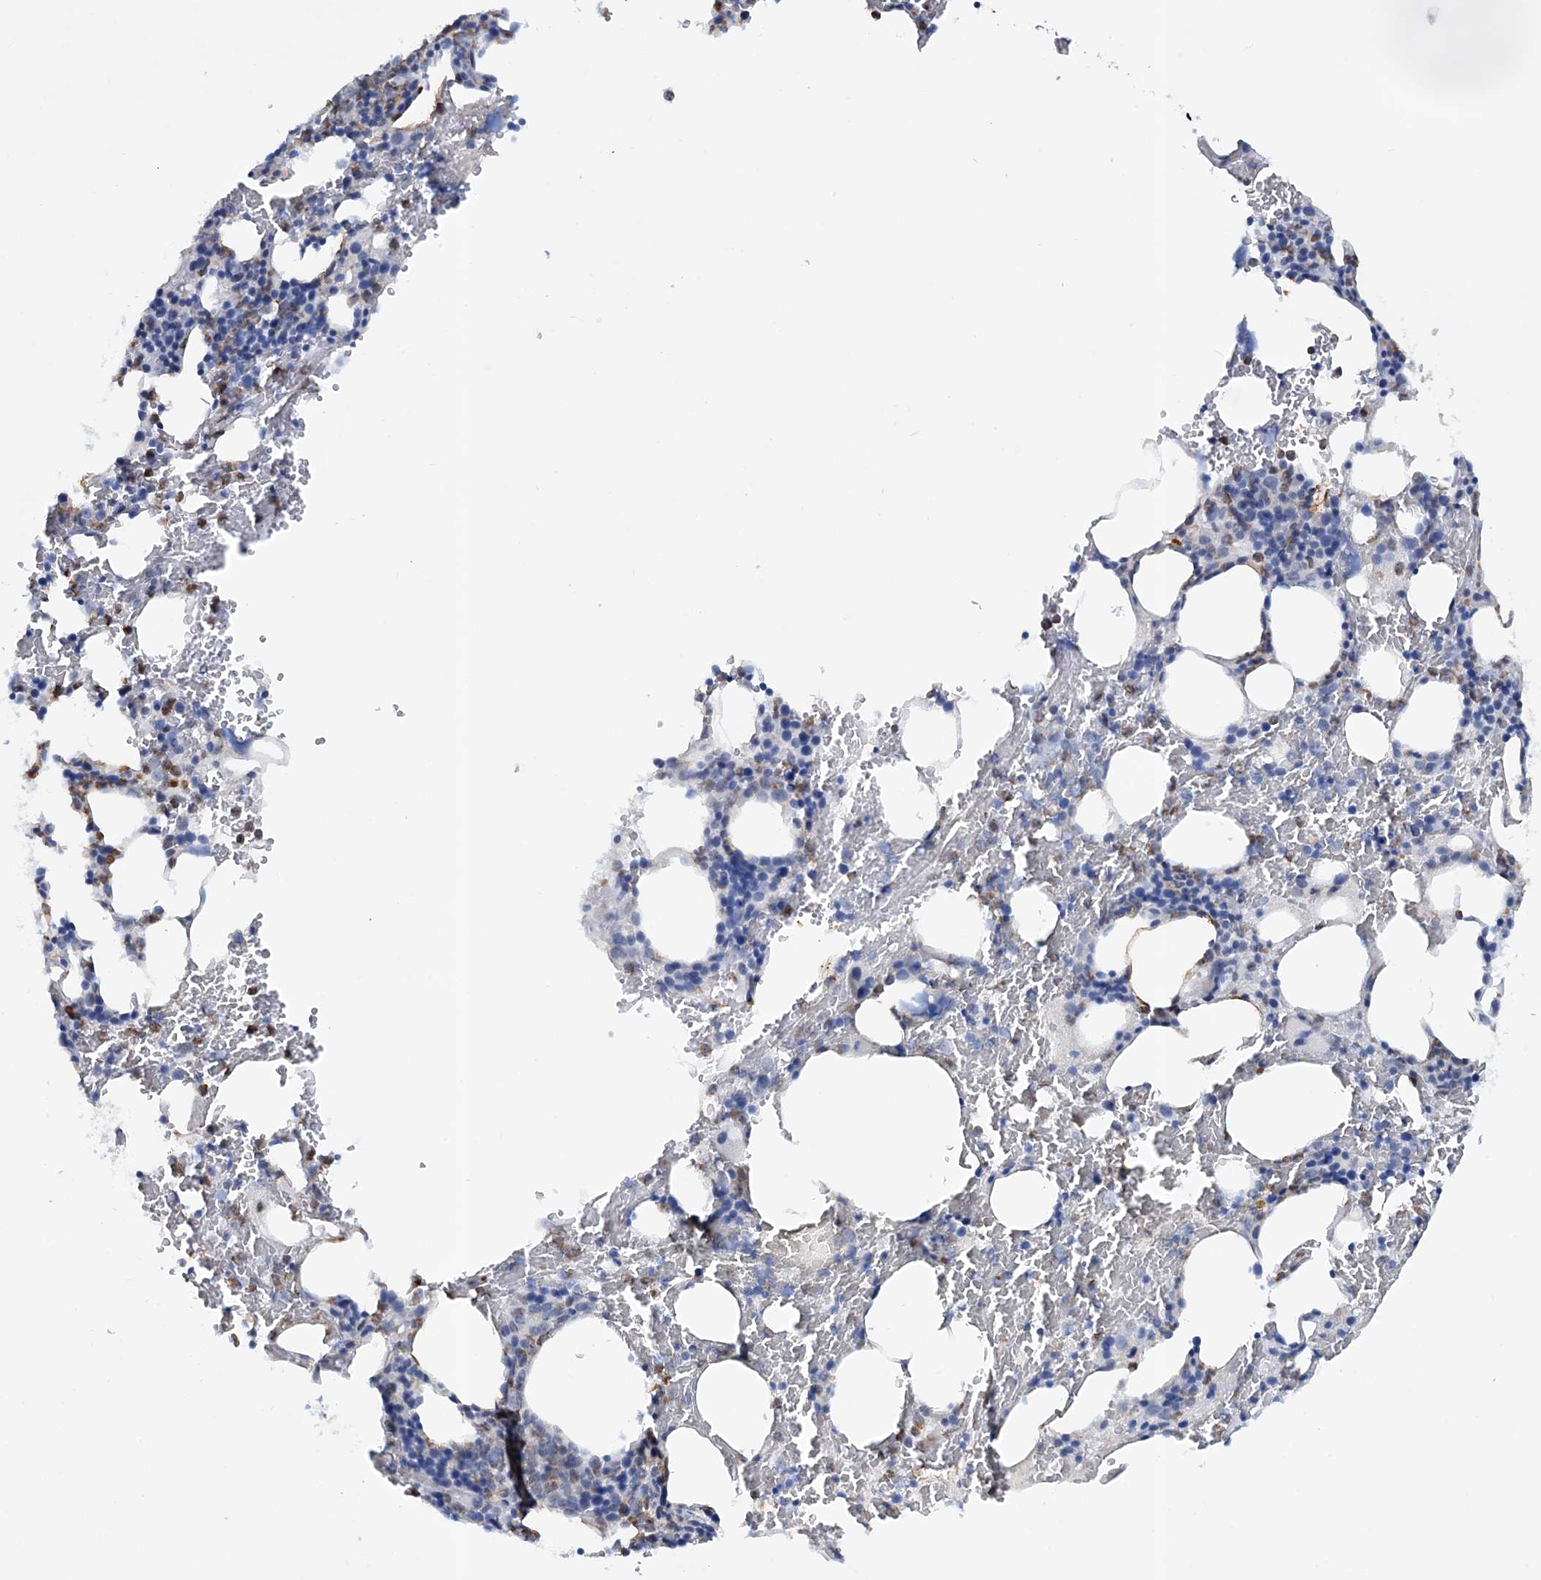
{"staining": {"intensity": "strong", "quantity": "<25%", "location": "cytoplasmic/membranous"}, "tissue": "bone marrow", "cell_type": "Hematopoietic cells", "image_type": "normal", "snomed": [{"axis": "morphology", "description": "Normal tissue, NOS"}, {"axis": "topography", "description": "Bone marrow"}], "caption": "About <25% of hematopoietic cells in normal human bone marrow display strong cytoplasmic/membranous protein staining as visualized by brown immunohistochemical staining.", "gene": "ASCL4", "patient": {"sex": "male", "age": 62}}